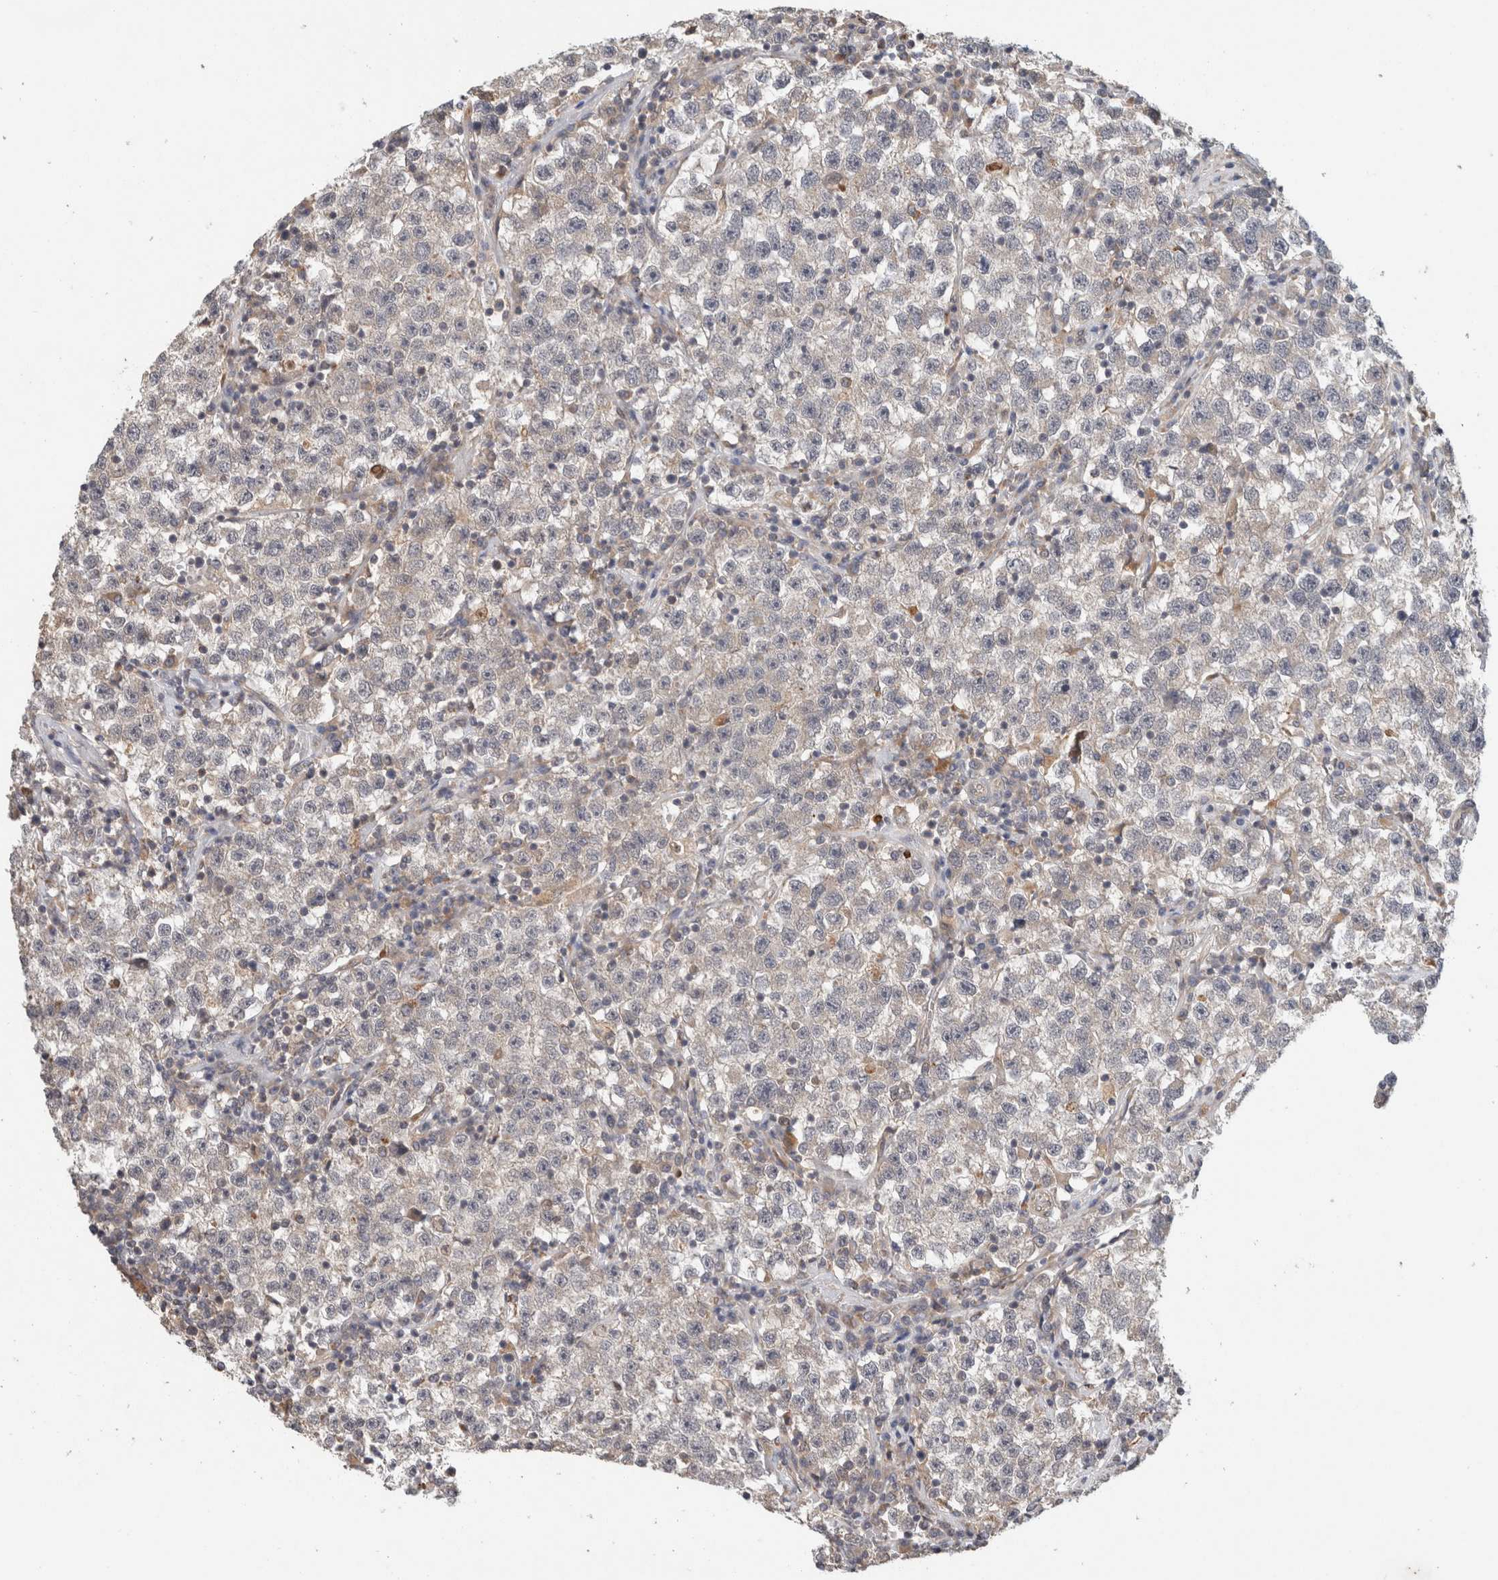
{"staining": {"intensity": "negative", "quantity": "none", "location": "none"}, "tissue": "testis cancer", "cell_type": "Tumor cells", "image_type": "cancer", "snomed": [{"axis": "morphology", "description": "Seminoma, NOS"}, {"axis": "topography", "description": "Testis"}], "caption": "This is a histopathology image of immunohistochemistry (IHC) staining of seminoma (testis), which shows no expression in tumor cells.", "gene": "SGK1", "patient": {"sex": "male", "age": 22}}